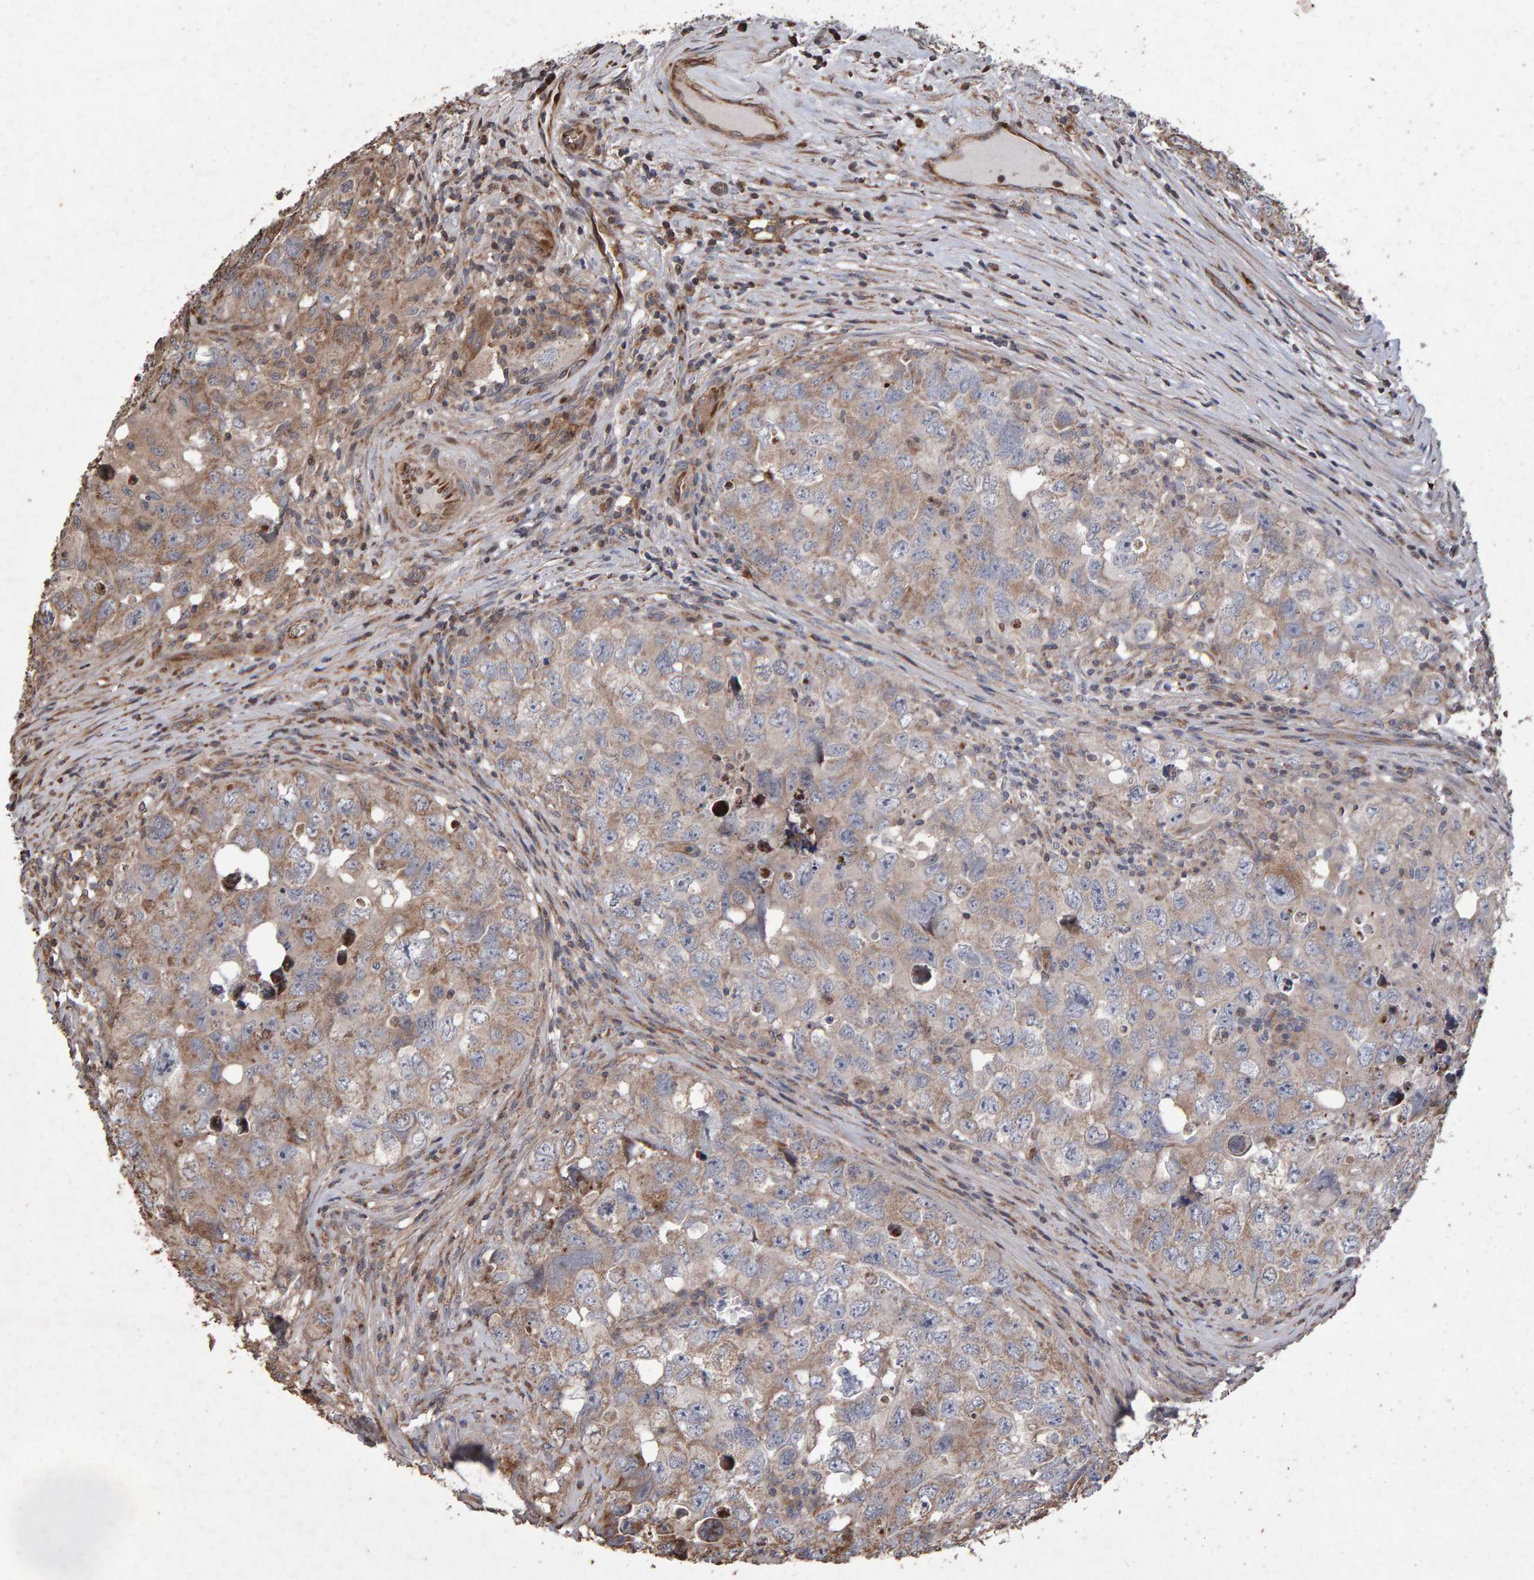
{"staining": {"intensity": "weak", "quantity": "25%-75%", "location": "cytoplasmic/membranous"}, "tissue": "testis cancer", "cell_type": "Tumor cells", "image_type": "cancer", "snomed": [{"axis": "morphology", "description": "Seminoma, NOS"}, {"axis": "morphology", "description": "Carcinoma, Embryonal, NOS"}, {"axis": "topography", "description": "Testis"}], "caption": "Immunohistochemical staining of human seminoma (testis) reveals low levels of weak cytoplasmic/membranous protein positivity in about 25%-75% of tumor cells. (Brightfield microscopy of DAB IHC at high magnification).", "gene": "OSBP2", "patient": {"sex": "male", "age": 43}}